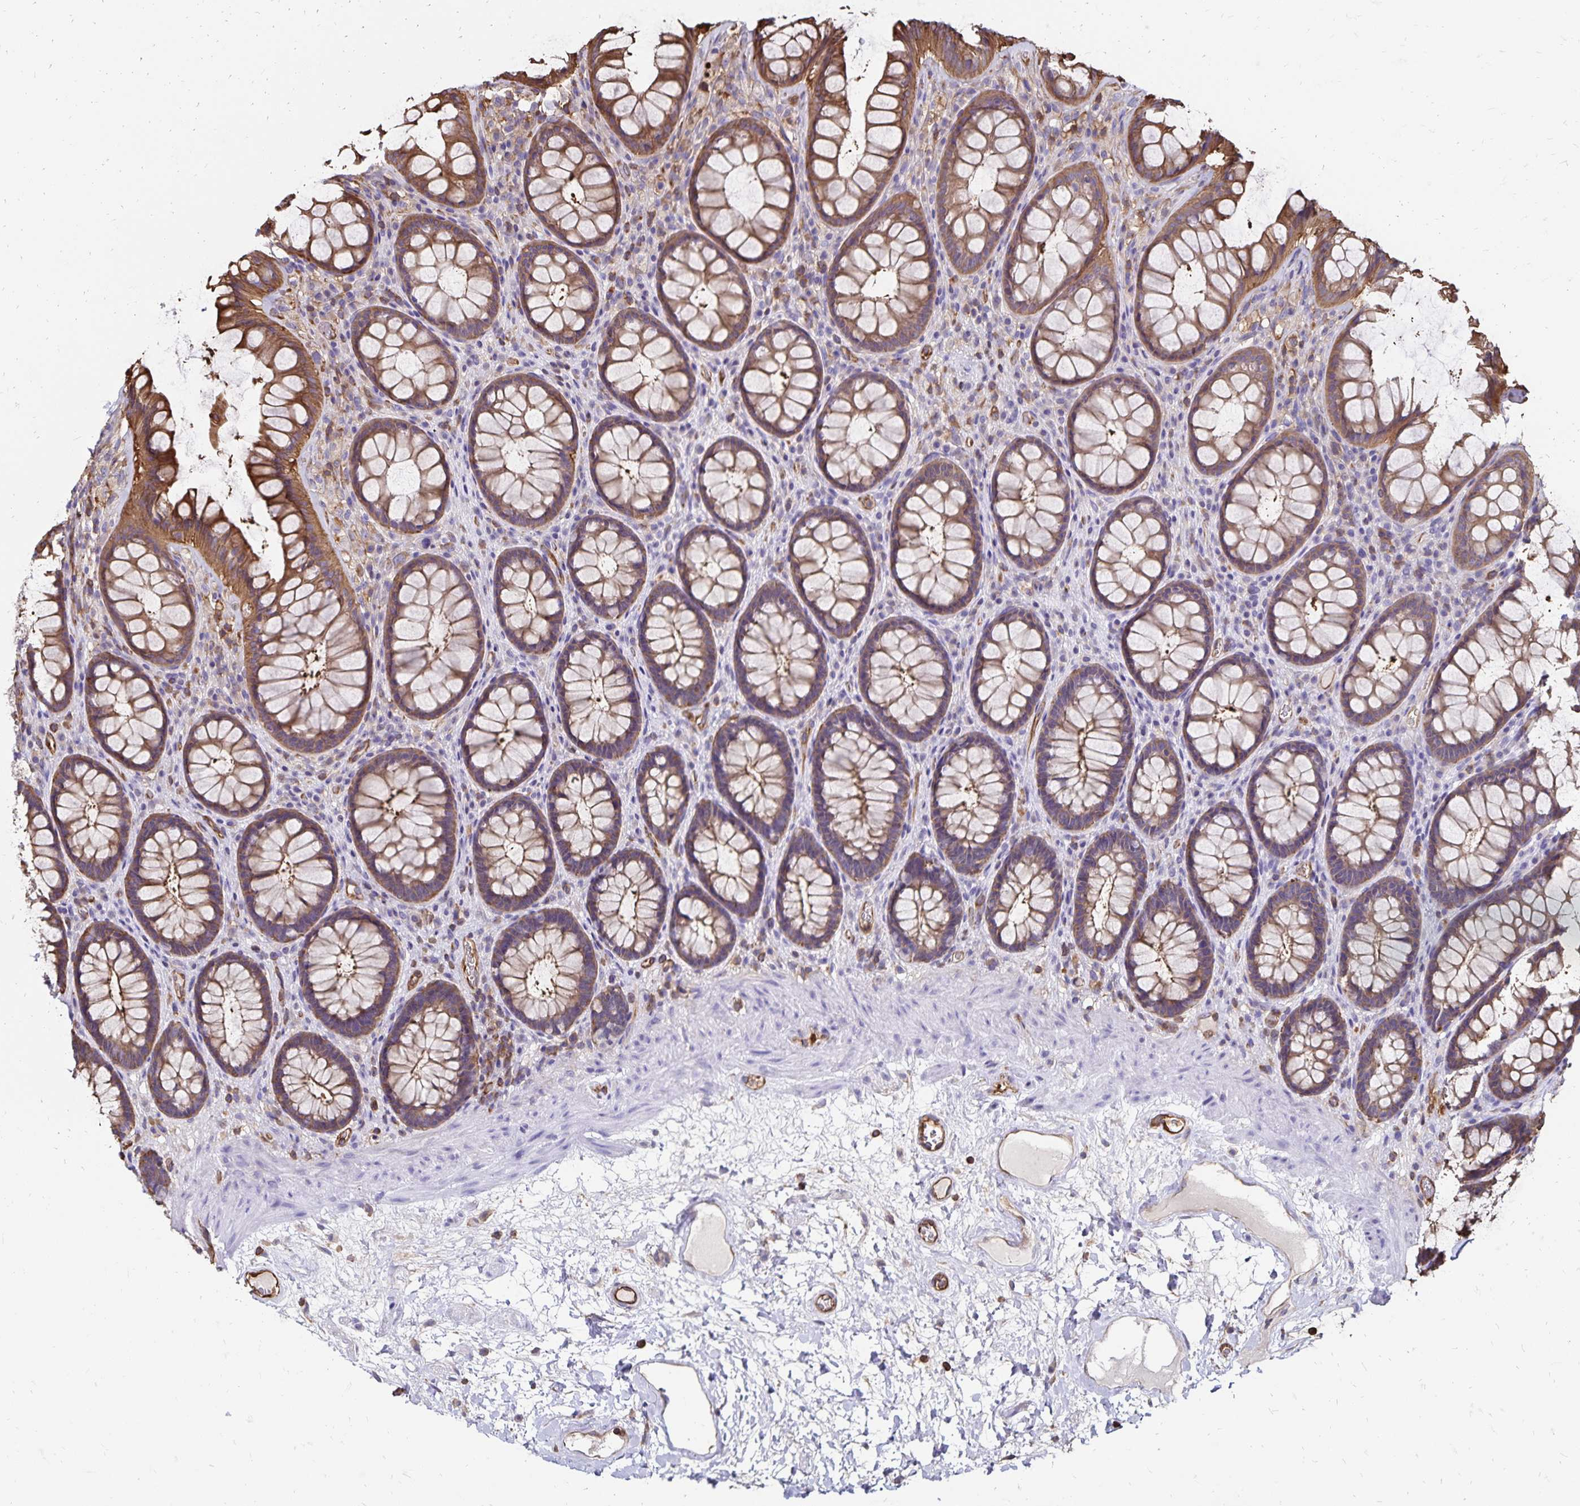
{"staining": {"intensity": "moderate", "quantity": ">75%", "location": "cytoplasmic/membranous"}, "tissue": "rectum", "cell_type": "Glandular cells", "image_type": "normal", "snomed": [{"axis": "morphology", "description": "Normal tissue, NOS"}, {"axis": "topography", "description": "Rectum"}], "caption": "A histopathology image of human rectum stained for a protein demonstrates moderate cytoplasmic/membranous brown staining in glandular cells.", "gene": "RPRML", "patient": {"sex": "male", "age": 72}}